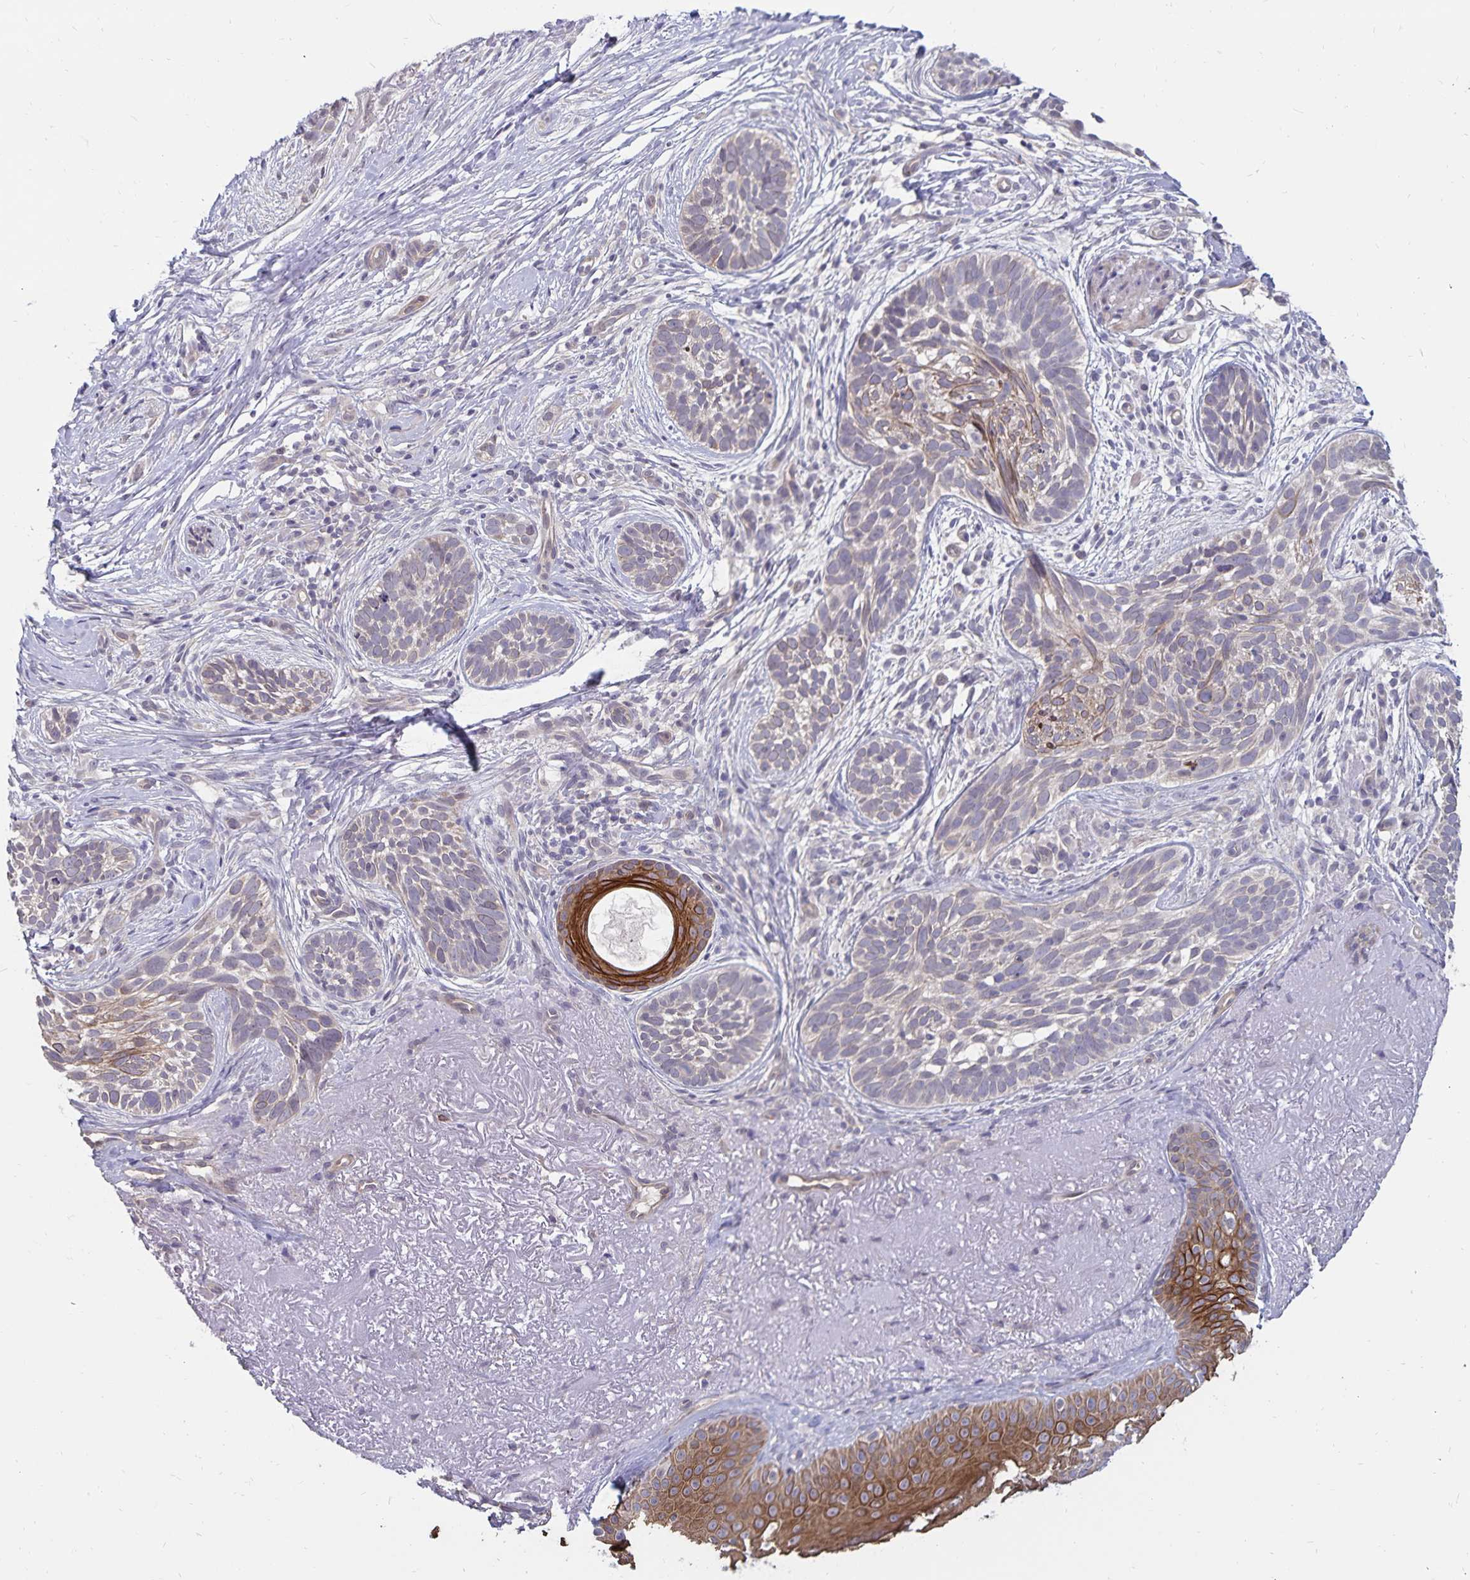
{"staining": {"intensity": "moderate", "quantity": "<25%", "location": "cytoplasmic/membranous"}, "tissue": "skin cancer", "cell_type": "Tumor cells", "image_type": "cancer", "snomed": [{"axis": "morphology", "description": "Basal cell carcinoma"}, {"axis": "morphology", "description": "BCC, high aggressive"}, {"axis": "topography", "description": "Skin"}], "caption": "An IHC micrograph of tumor tissue is shown. Protein staining in brown shows moderate cytoplasmic/membranous positivity in skin cancer (basal cell carcinoma) within tumor cells.", "gene": "CDKN2B", "patient": {"sex": "female", "age": 86}}